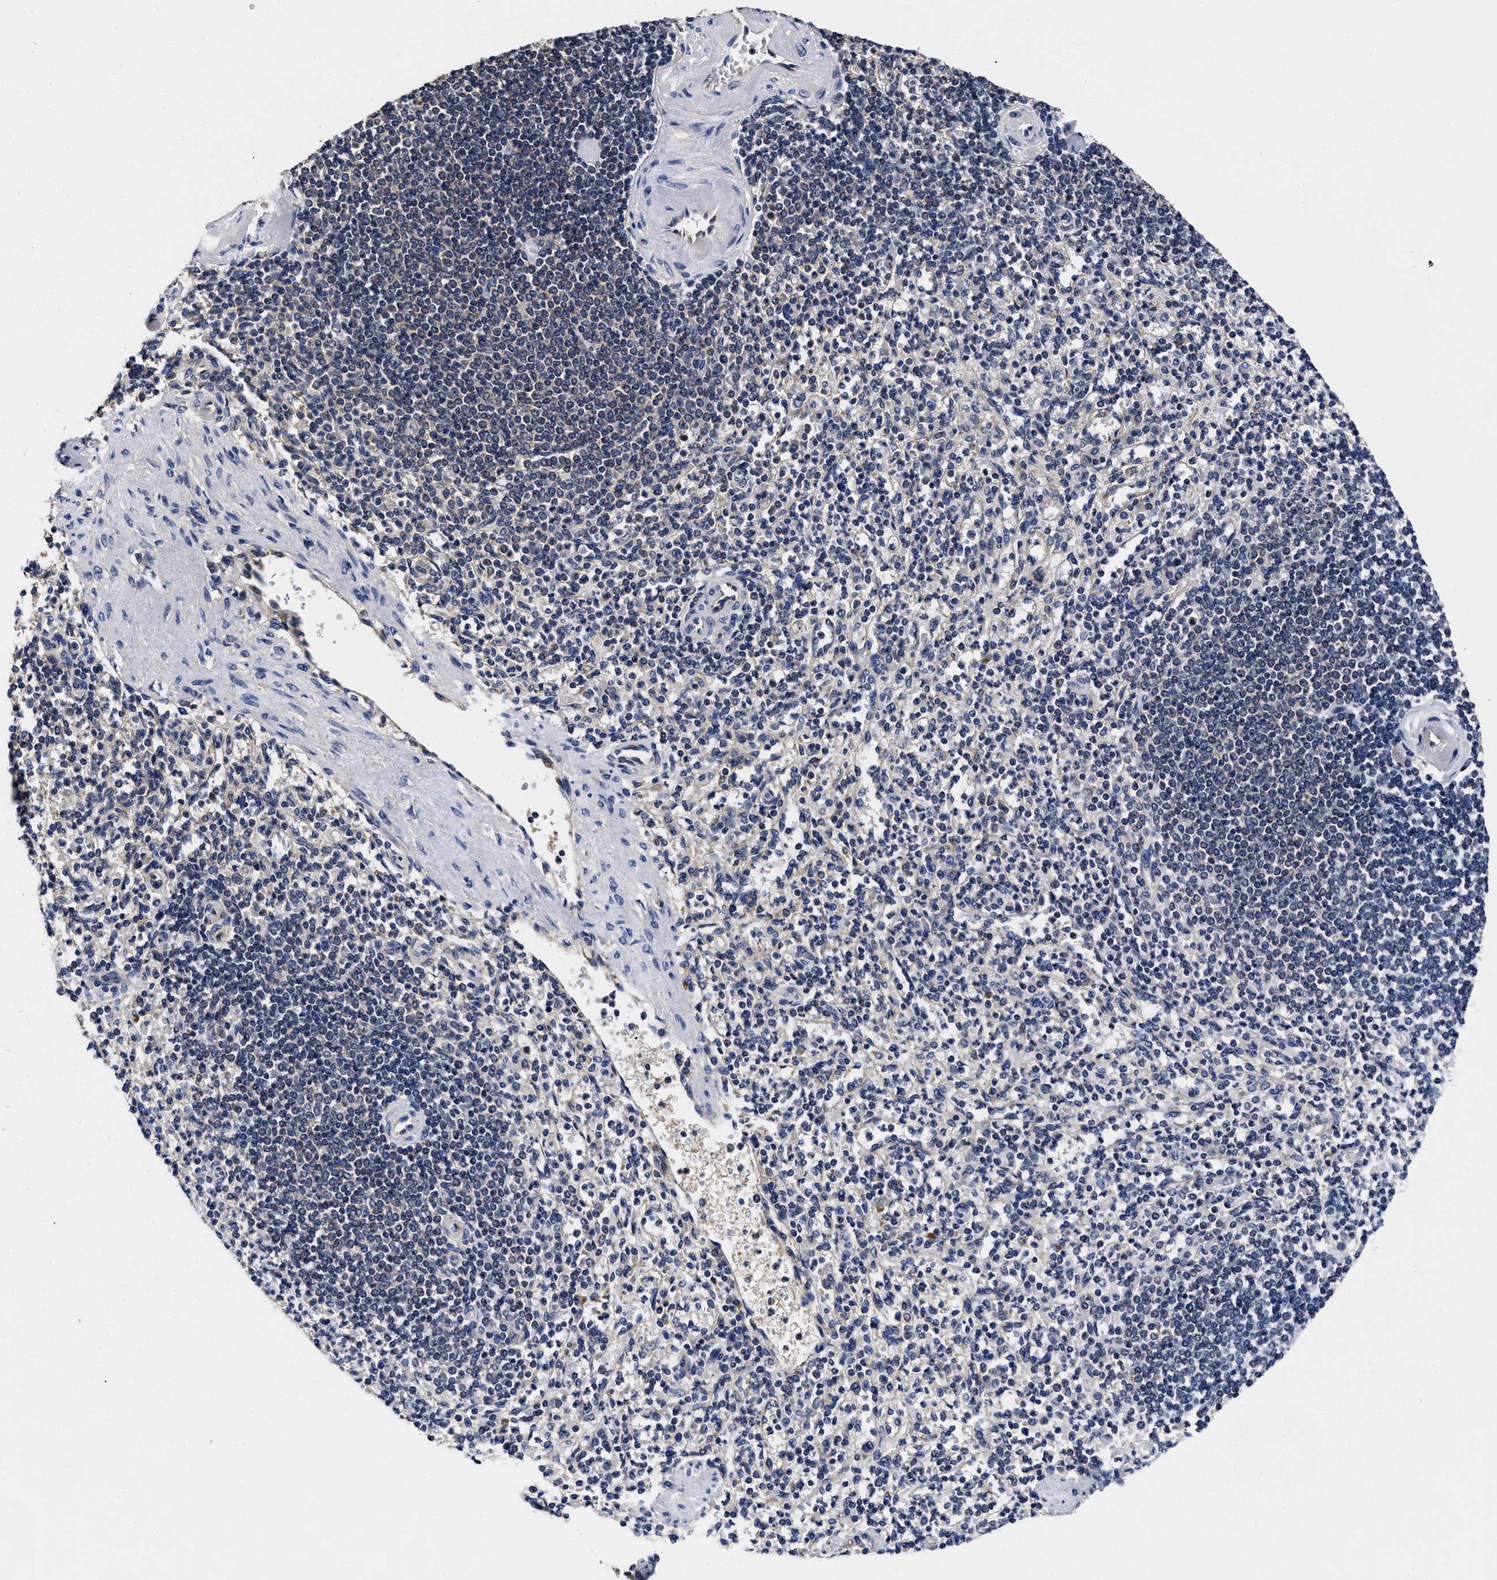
{"staining": {"intensity": "weak", "quantity": "<25%", "location": "cytoplasmic/membranous"}, "tissue": "spleen", "cell_type": "Cells in red pulp", "image_type": "normal", "snomed": [{"axis": "morphology", "description": "Normal tissue, NOS"}, {"axis": "topography", "description": "Spleen"}], "caption": "The histopathology image displays no significant expression in cells in red pulp of spleen.", "gene": "SOCS5", "patient": {"sex": "female", "age": 74}}